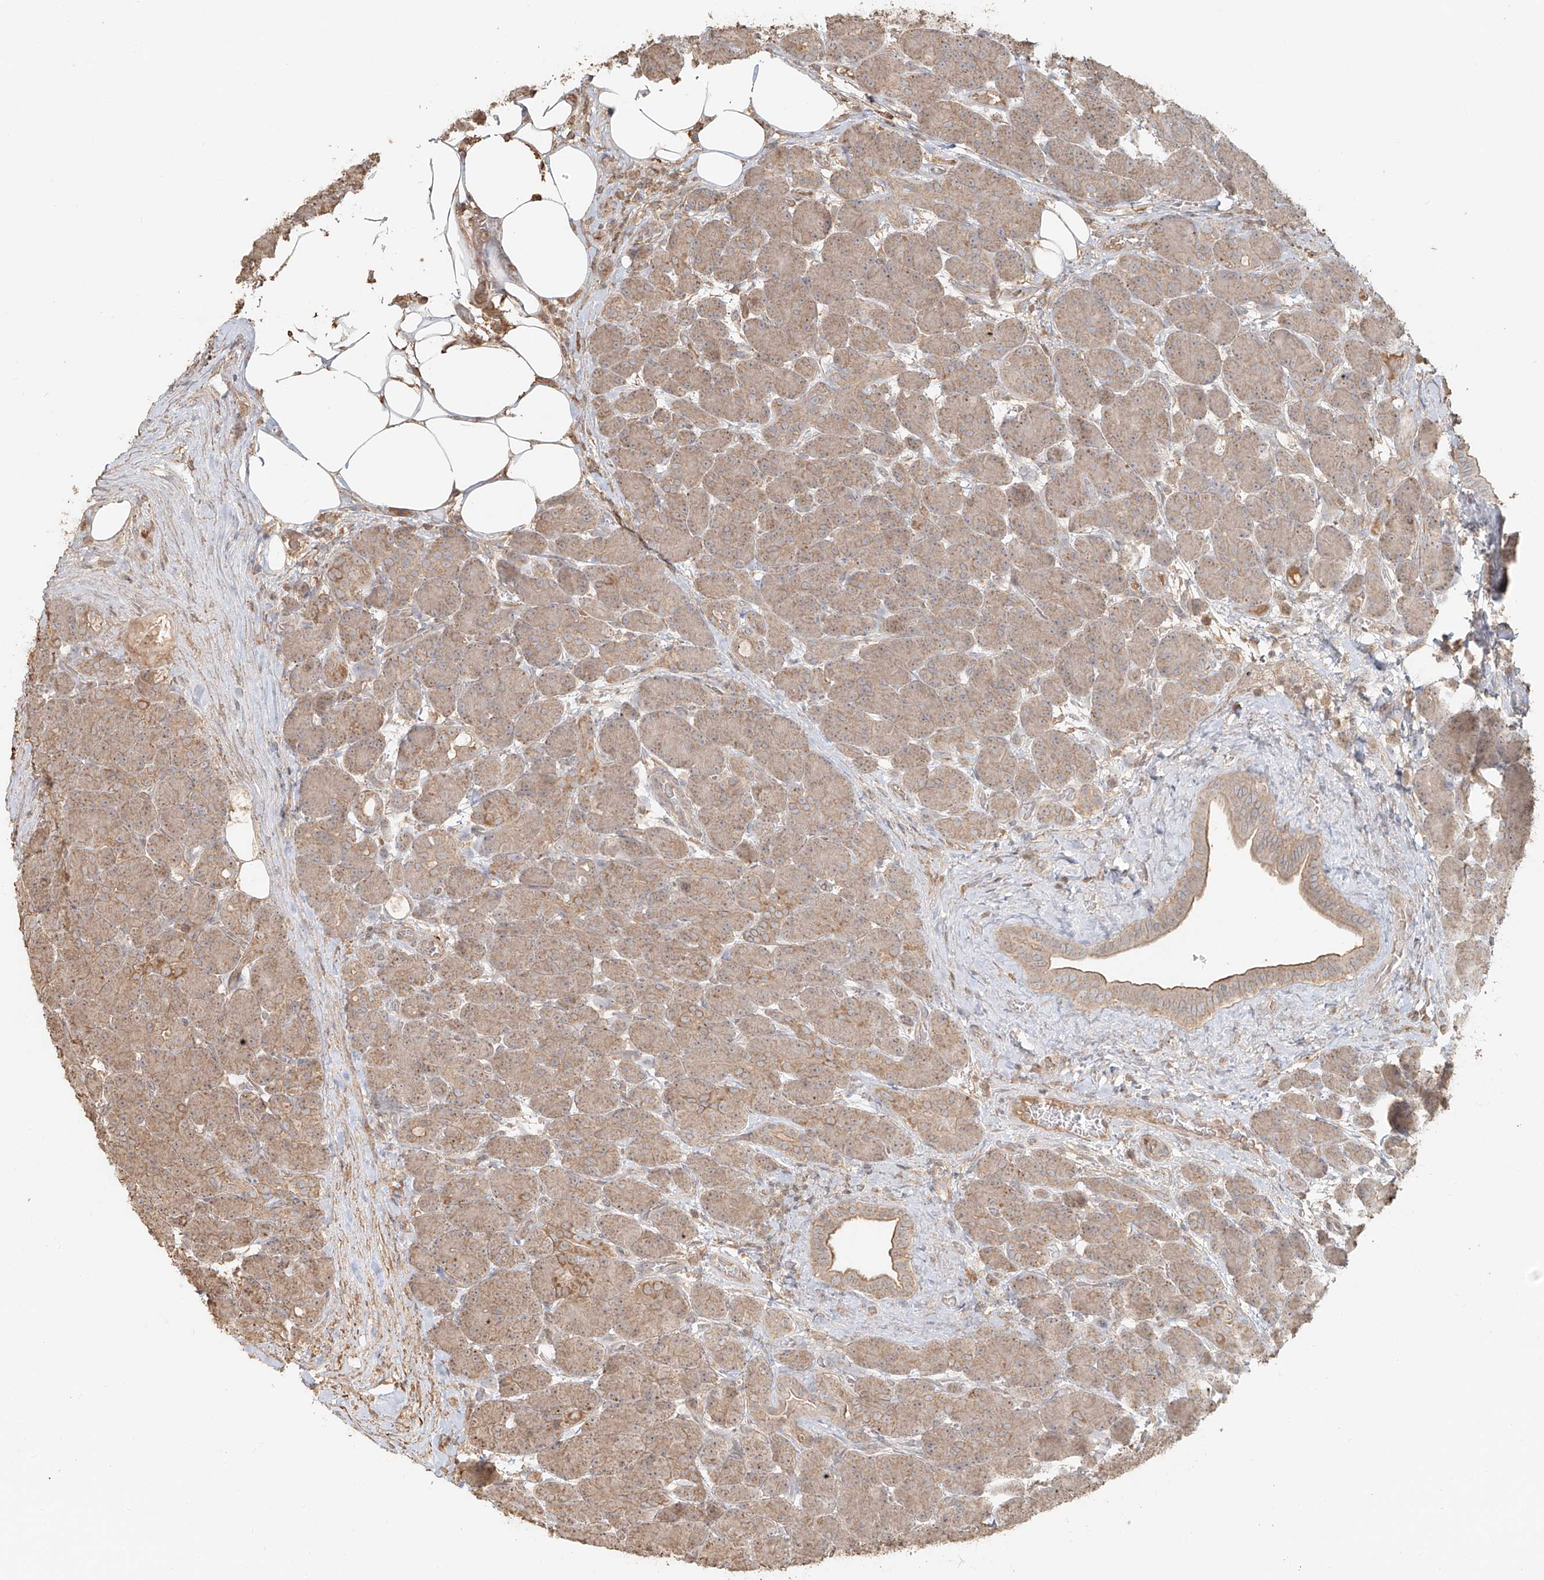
{"staining": {"intensity": "weak", "quantity": "25%-75%", "location": "cytoplasmic/membranous"}, "tissue": "pancreas", "cell_type": "Exocrine glandular cells", "image_type": "normal", "snomed": [{"axis": "morphology", "description": "Normal tissue, NOS"}, {"axis": "topography", "description": "Pancreas"}], "caption": "Pancreas stained with DAB (3,3'-diaminobenzidine) immunohistochemistry (IHC) shows low levels of weak cytoplasmic/membranous positivity in approximately 25%-75% of exocrine glandular cells. The staining was performed using DAB (3,3'-diaminobenzidine), with brown indicating positive protein expression. Nuclei are stained blue with hematoxylin.", "gene": "NPHS1", "patient": {"sex": "male", "age": 63}}